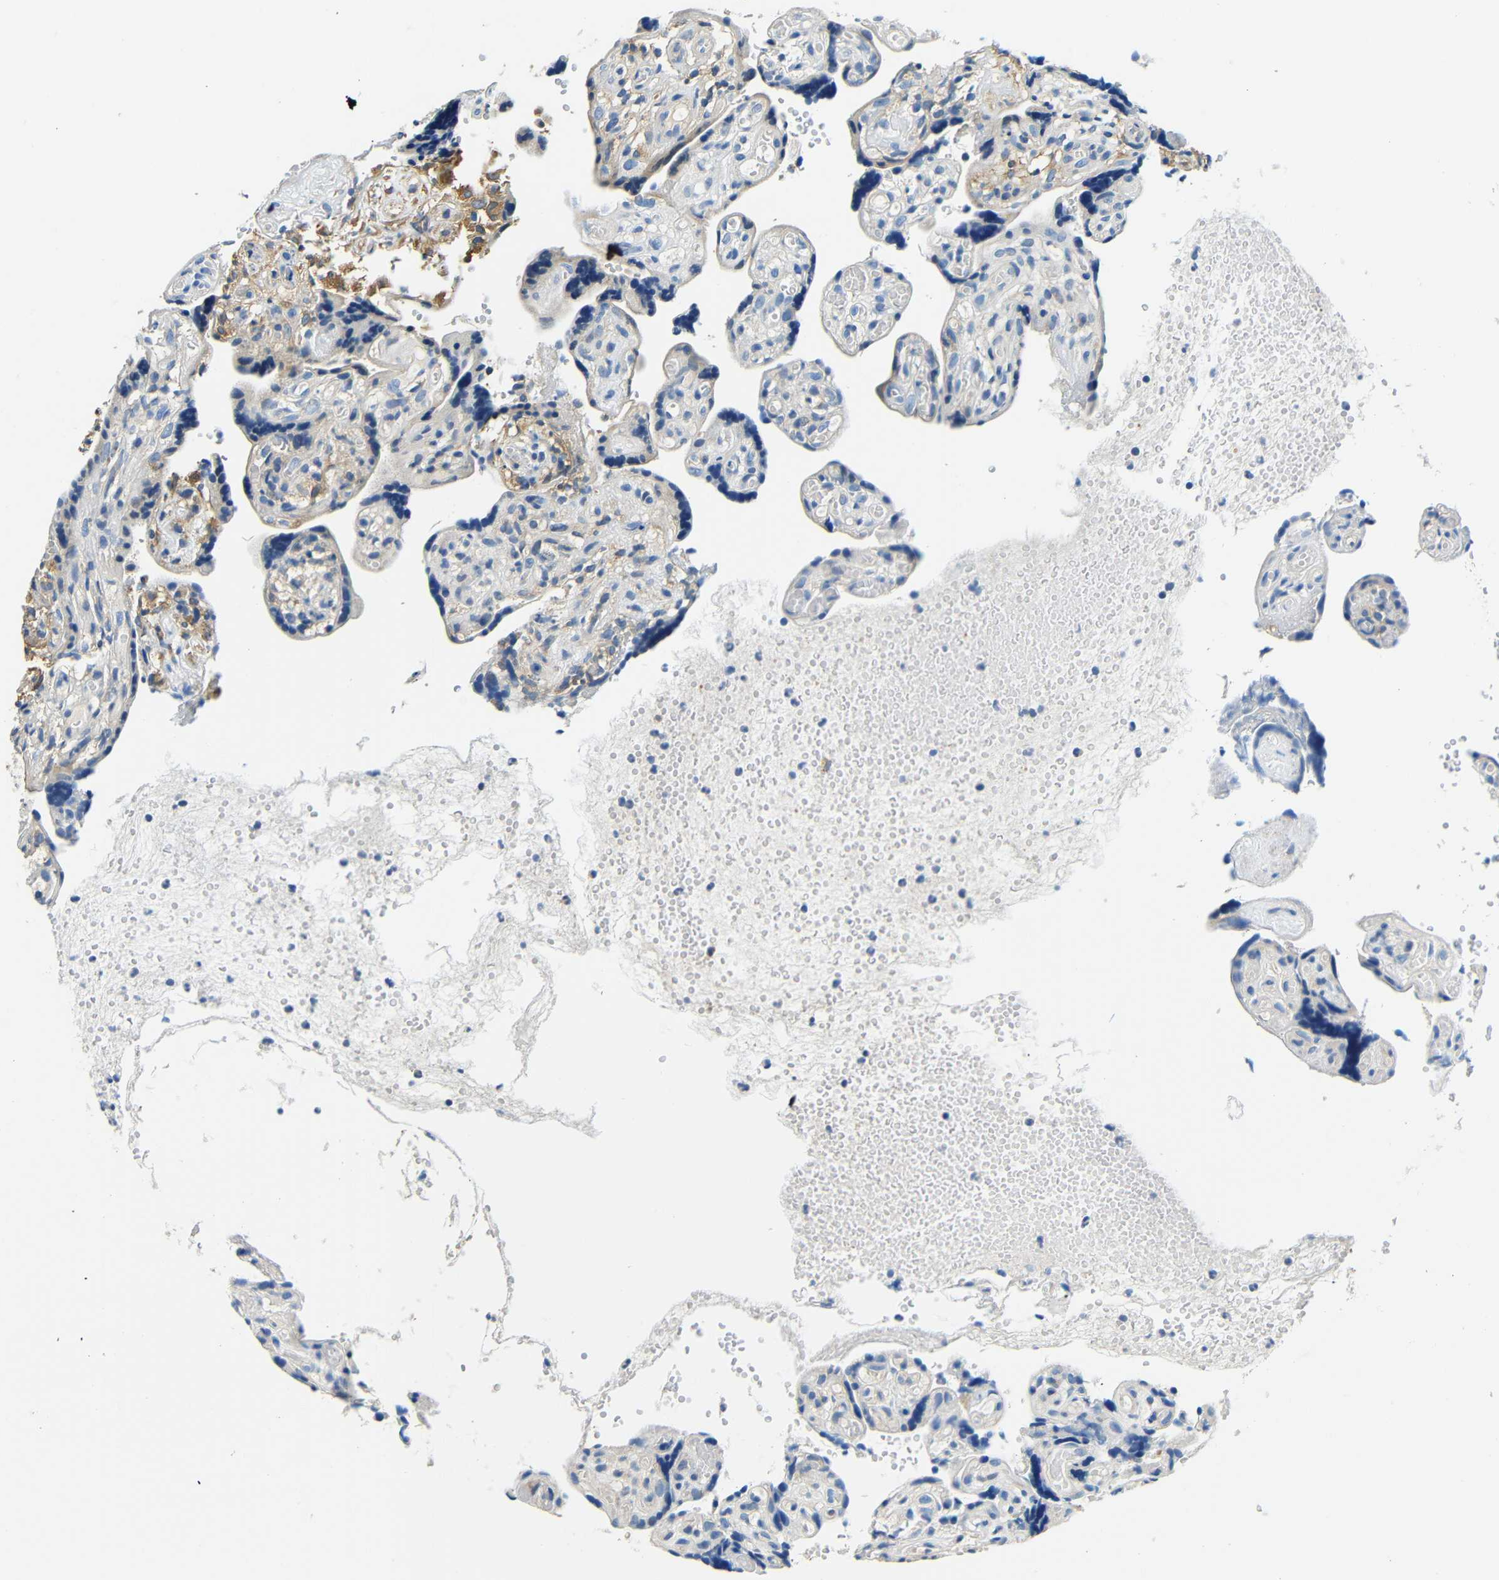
{"staining": {"intensity": "moderate", "quantity": "25%-75%", "location": "cytoplasmic/membranous"}, "tissue": "placenta", "cell_type": "Trophoblastic cells", "image_type": "normal", "snomed": [{"axis": "morphology", "description": "Normal tissue, NOS"}, {"axis": "topography", "description": "Placenta"}], "caption": "Immunohistochemistry image of benign placenta: human placenta stained using immunohistochemistry (IHC) shows medium levels of moderate protein expression localized specifically in the cytoplasmic/membranous of trophoblastic cells, appearing as a cytoplasmic/membranous brown color.", "gene": "FMO5", "patient": {"sex": "female", "age": 30}}